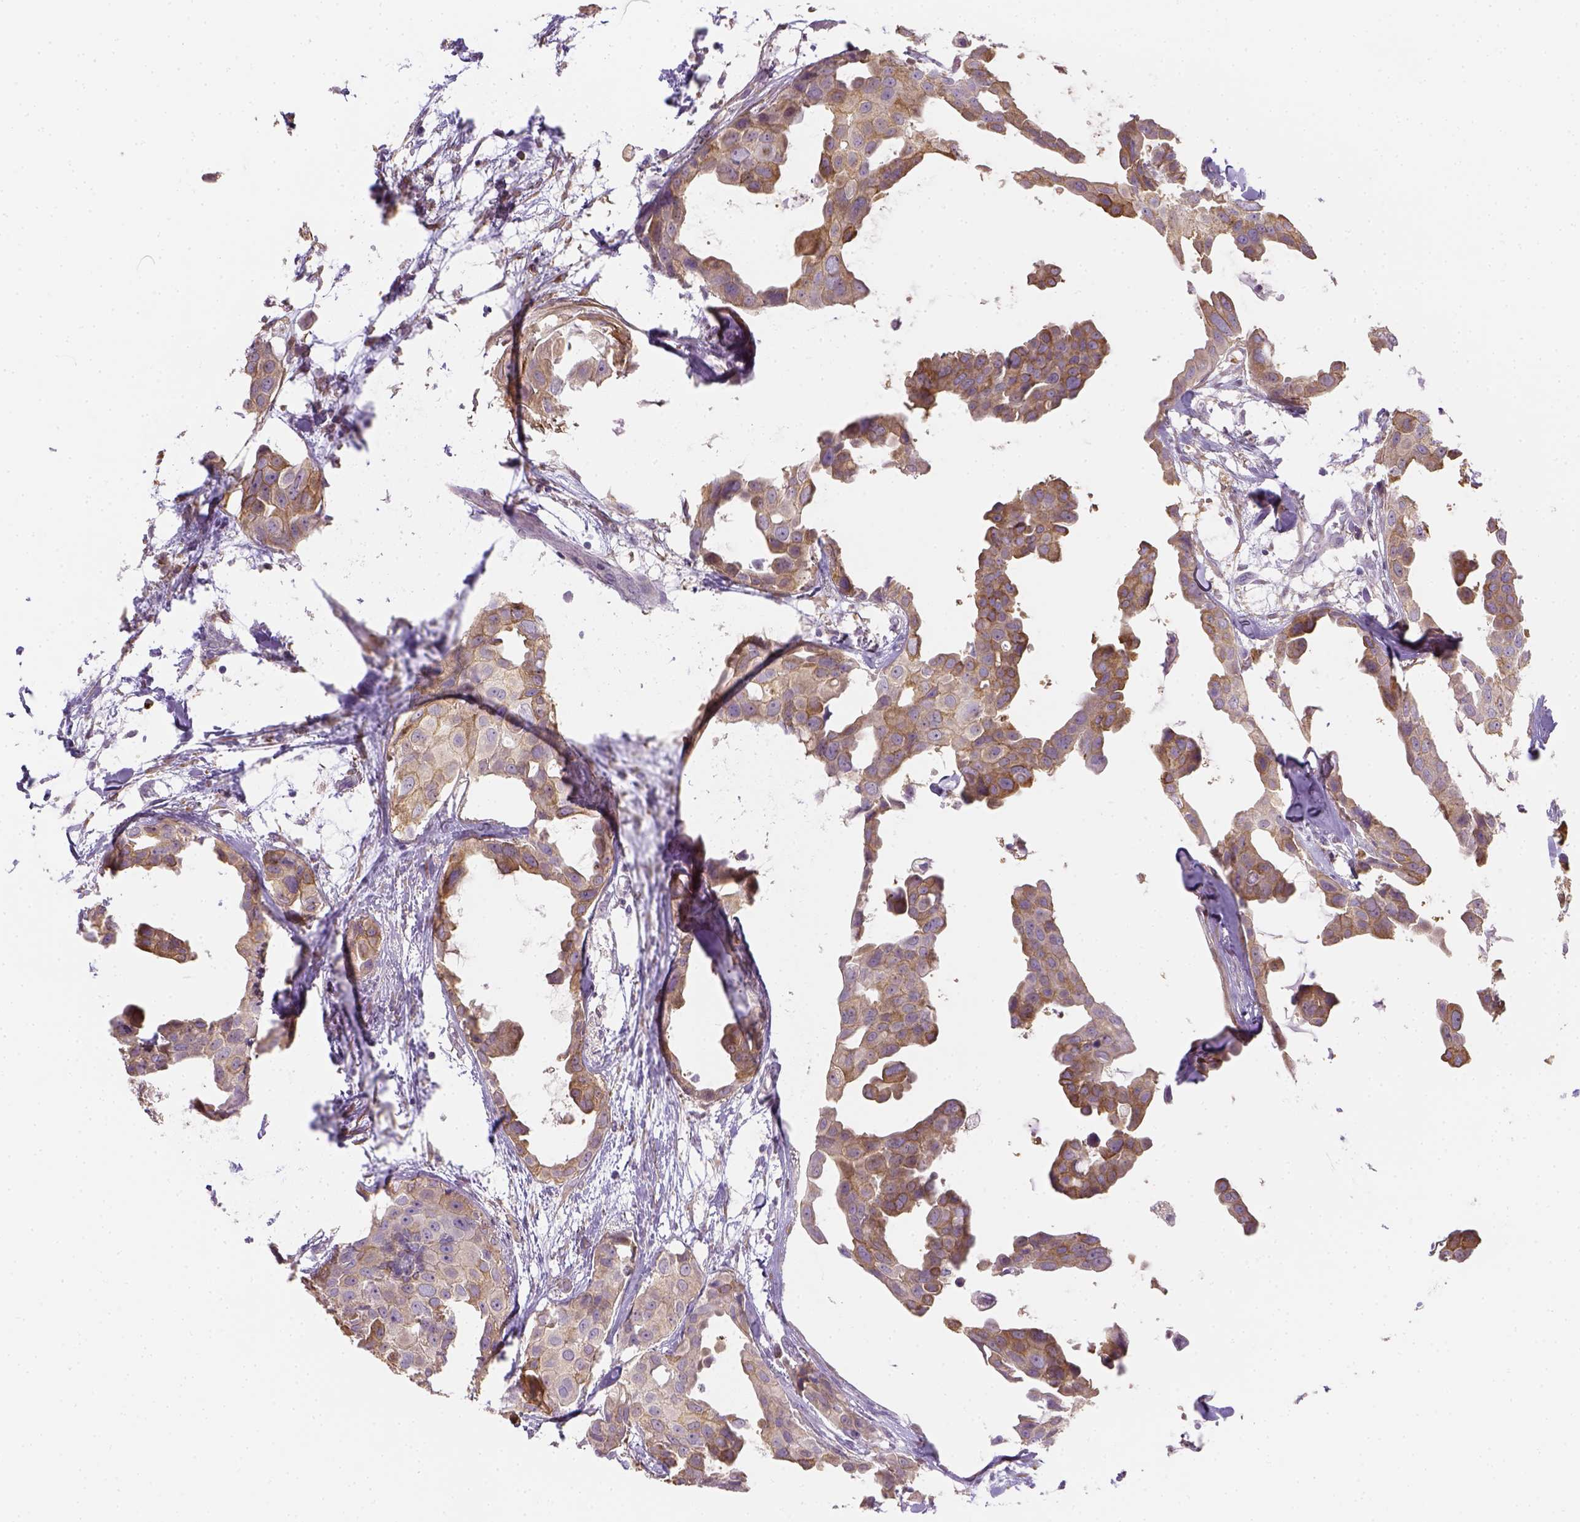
{"staining": {"intensity": "moderate", "quantity": "25%-75%", "location": "cytoplasmic/membranous"}, "tissue": "breast cancer", "cell_type": "Tumor cells", "image_type": "cancer", "snomed": [{"axis": "morphology", "description": "Duct carcinoma"}, {"axis": "topography", "description": "Breast"}], "caption": "A brown stain highlights moderate cytoplasmic/membranous staining of a protein in human breast invasive ductal carcinoma tumor cells.", "gene": "CACNB1", "patient": {"sex": "female", "age": 38}}